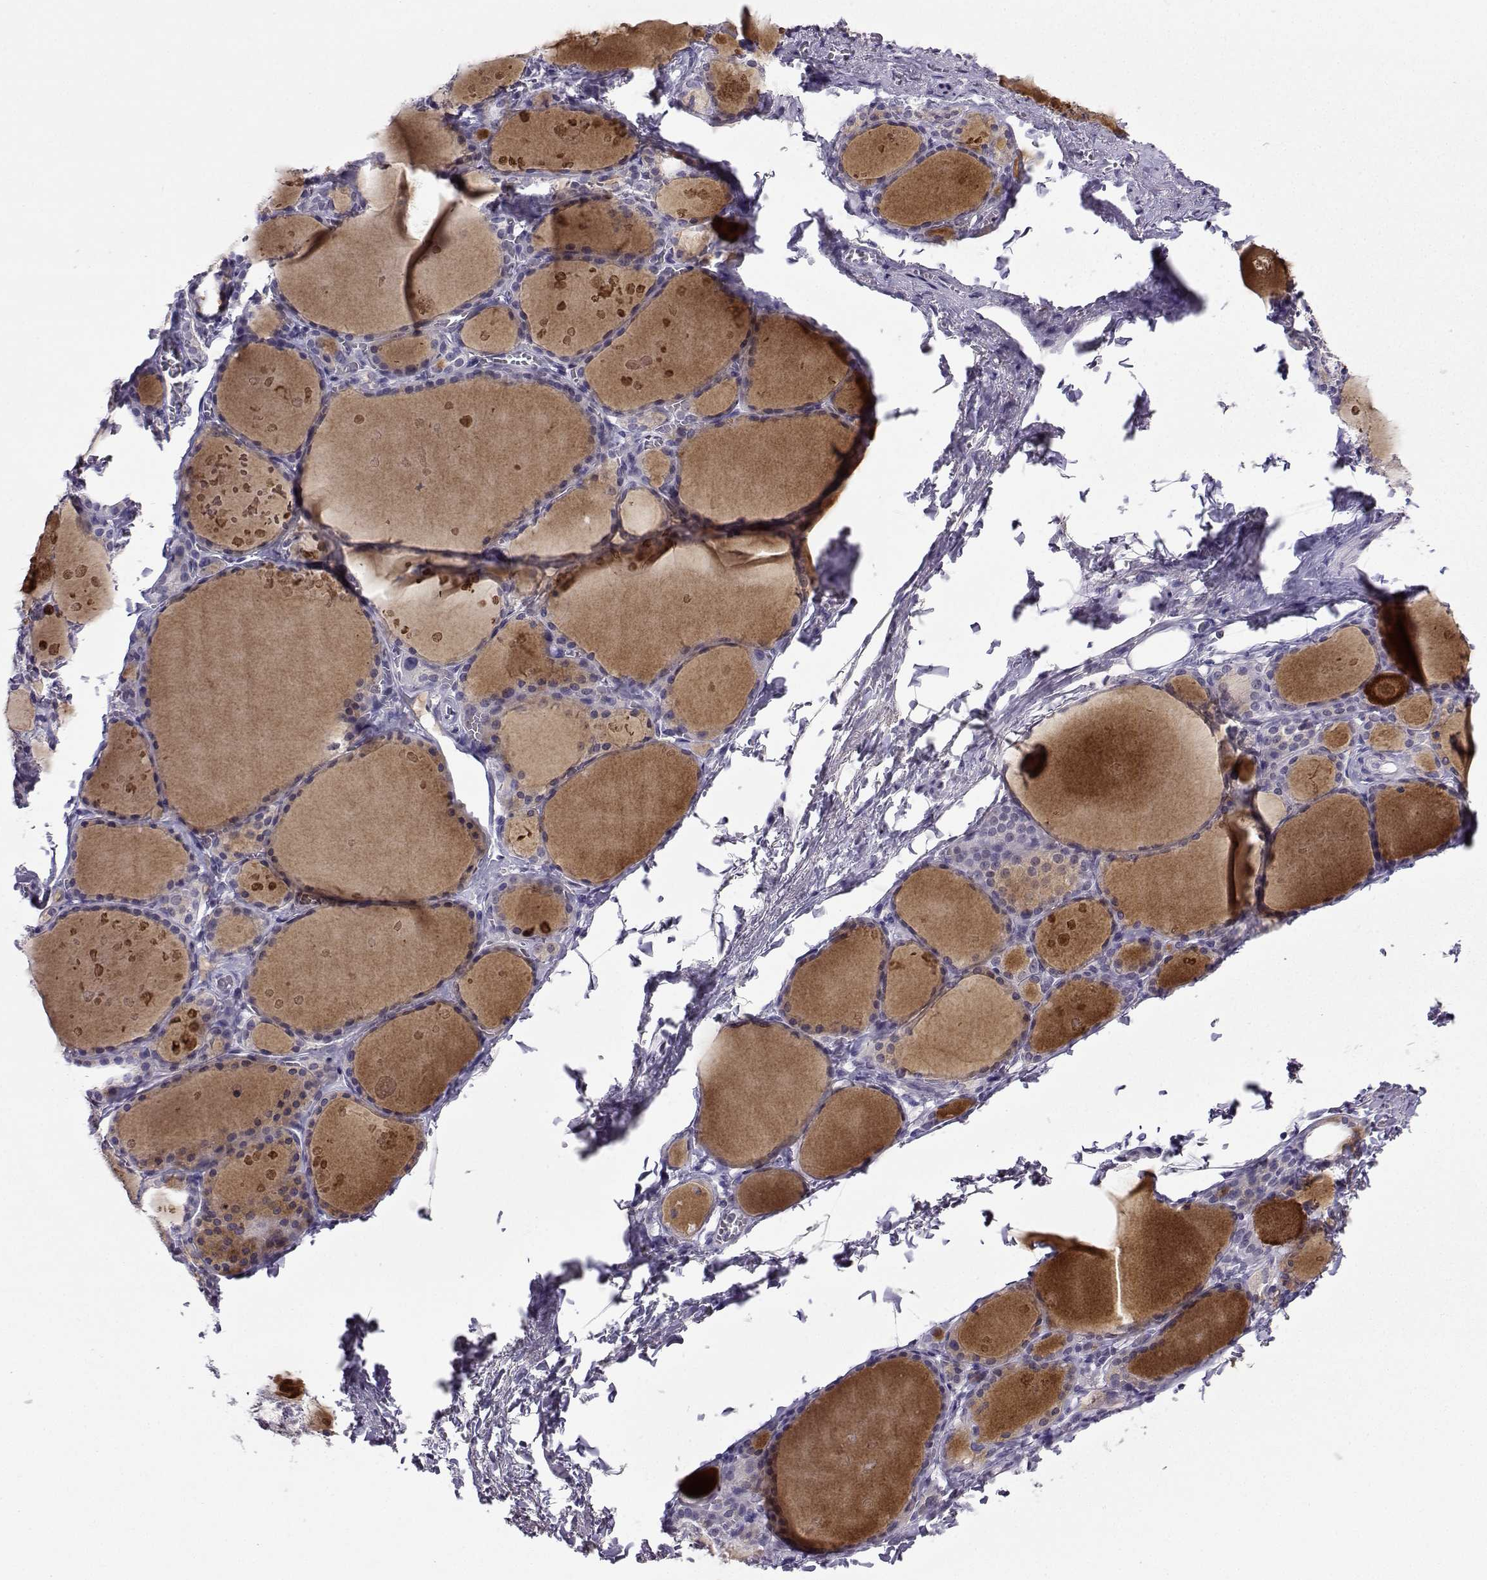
{"staining": {"intensity": "negative", "quantity": "none", "location": "none"}, "tissue": "thyroid gland", "cell_type": "Glandular cells", "image_type": "normal", "snomed": [{"axis": "morphology", "description": "Normal tissue, NOS"}, {"axis": "topography", "description": "Thyroid gland"}], "caption": "Glandular cells show no significant protein positivity in benign thyroid gland. (DAB IHC with hematoxylin counter stain).", "gene": "LRFN2", "patient": {"sex": "male", "age": 68}}